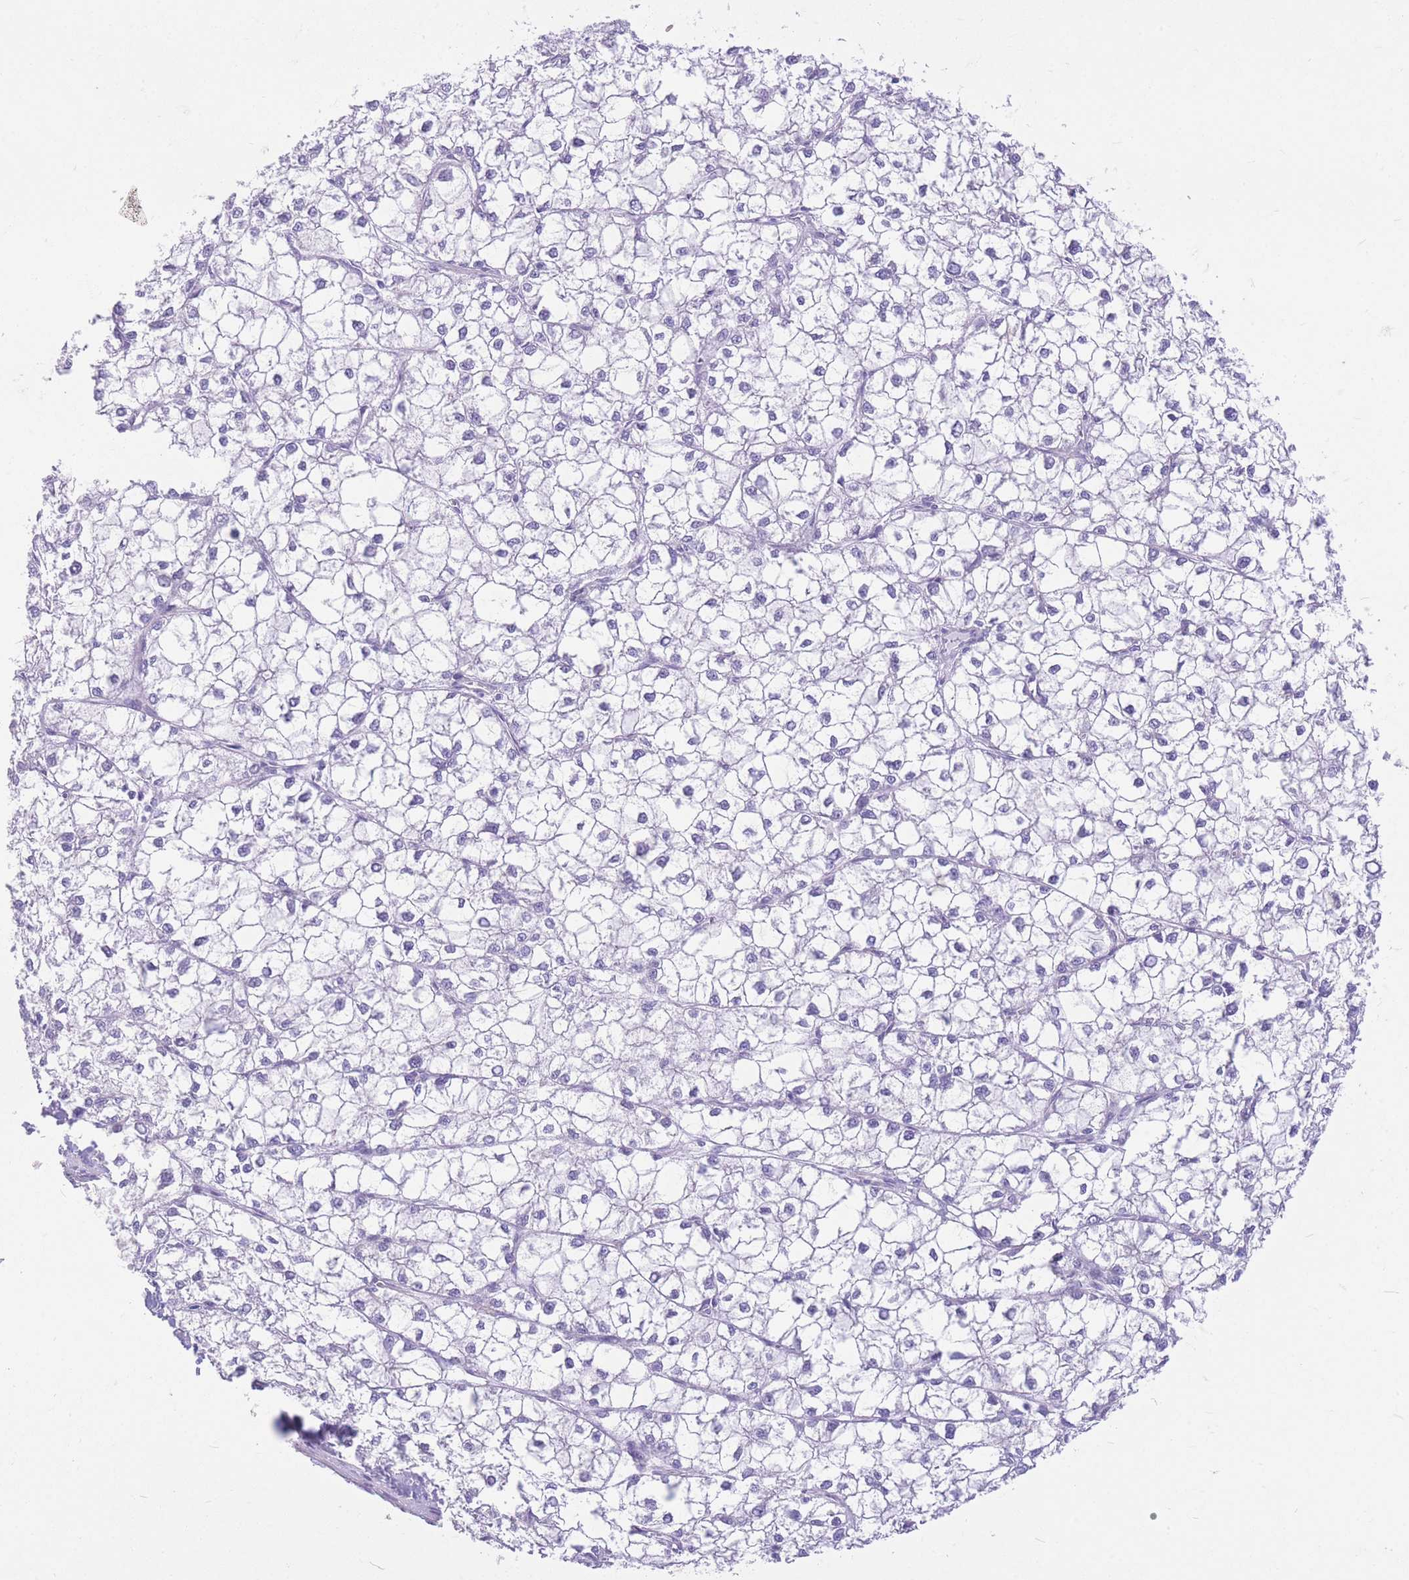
{"staining": {"intensity": "negative", "quantity": "none", "location": "none"}, "tissue": "liver cancer", "cell_type": "Tumor cells", "image_type": "cancer", "snomed": [{"axis": "morphology", "description": "Carcinoma, Hepatocellular, NOS"}, {"axis": "topography", "description": "Liver"}], "caption": "Human liver cancer stained for a protein using immunohistochemistry displays no staining in tumor cells.", "gene": "ZNF311", "patient": {"sex": "female", "age": 43}}